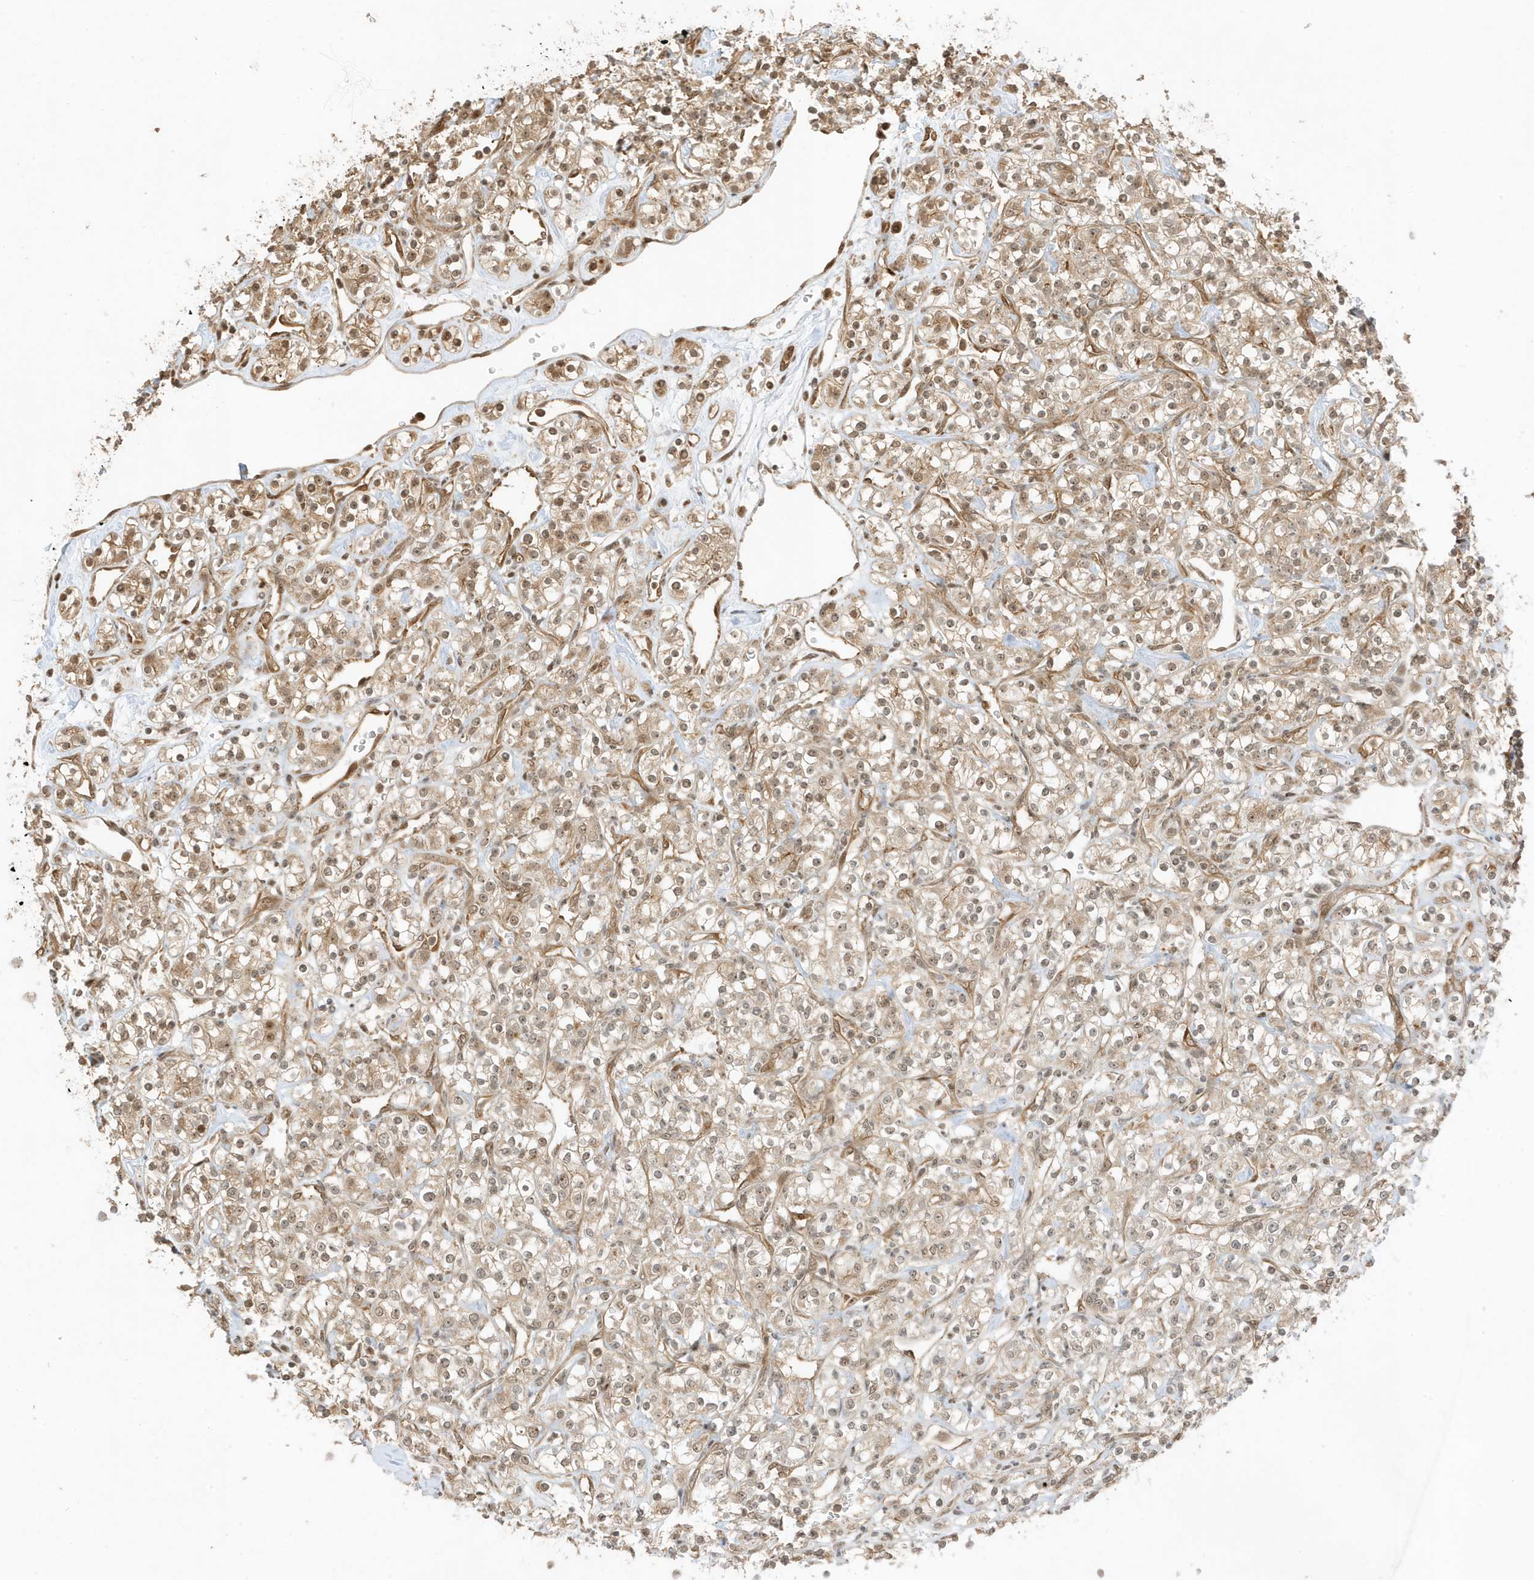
{"staining": {"intensity": "moderate", "quantity": "25%-75%", "location": "cytoplasmic/membranous,nuclear"}, "tissue": "renal cancer", "cell_type": "Tumor cells", "image_type": "cancer", "snomed": [{"axis": "morphology", "description": "Adenocarcinoma, NOS"}, {"axis": "topography", "description": "Kidney"}], "caption": "The photomicrograph shows a brown stain indicating the presence of a protein in the cytoplasmic/membranous and nuclear of tumor cells in renal adenocarcinoma.", "gene": "ZBTB41", "patient": {"sex": "male", "age": 77}}